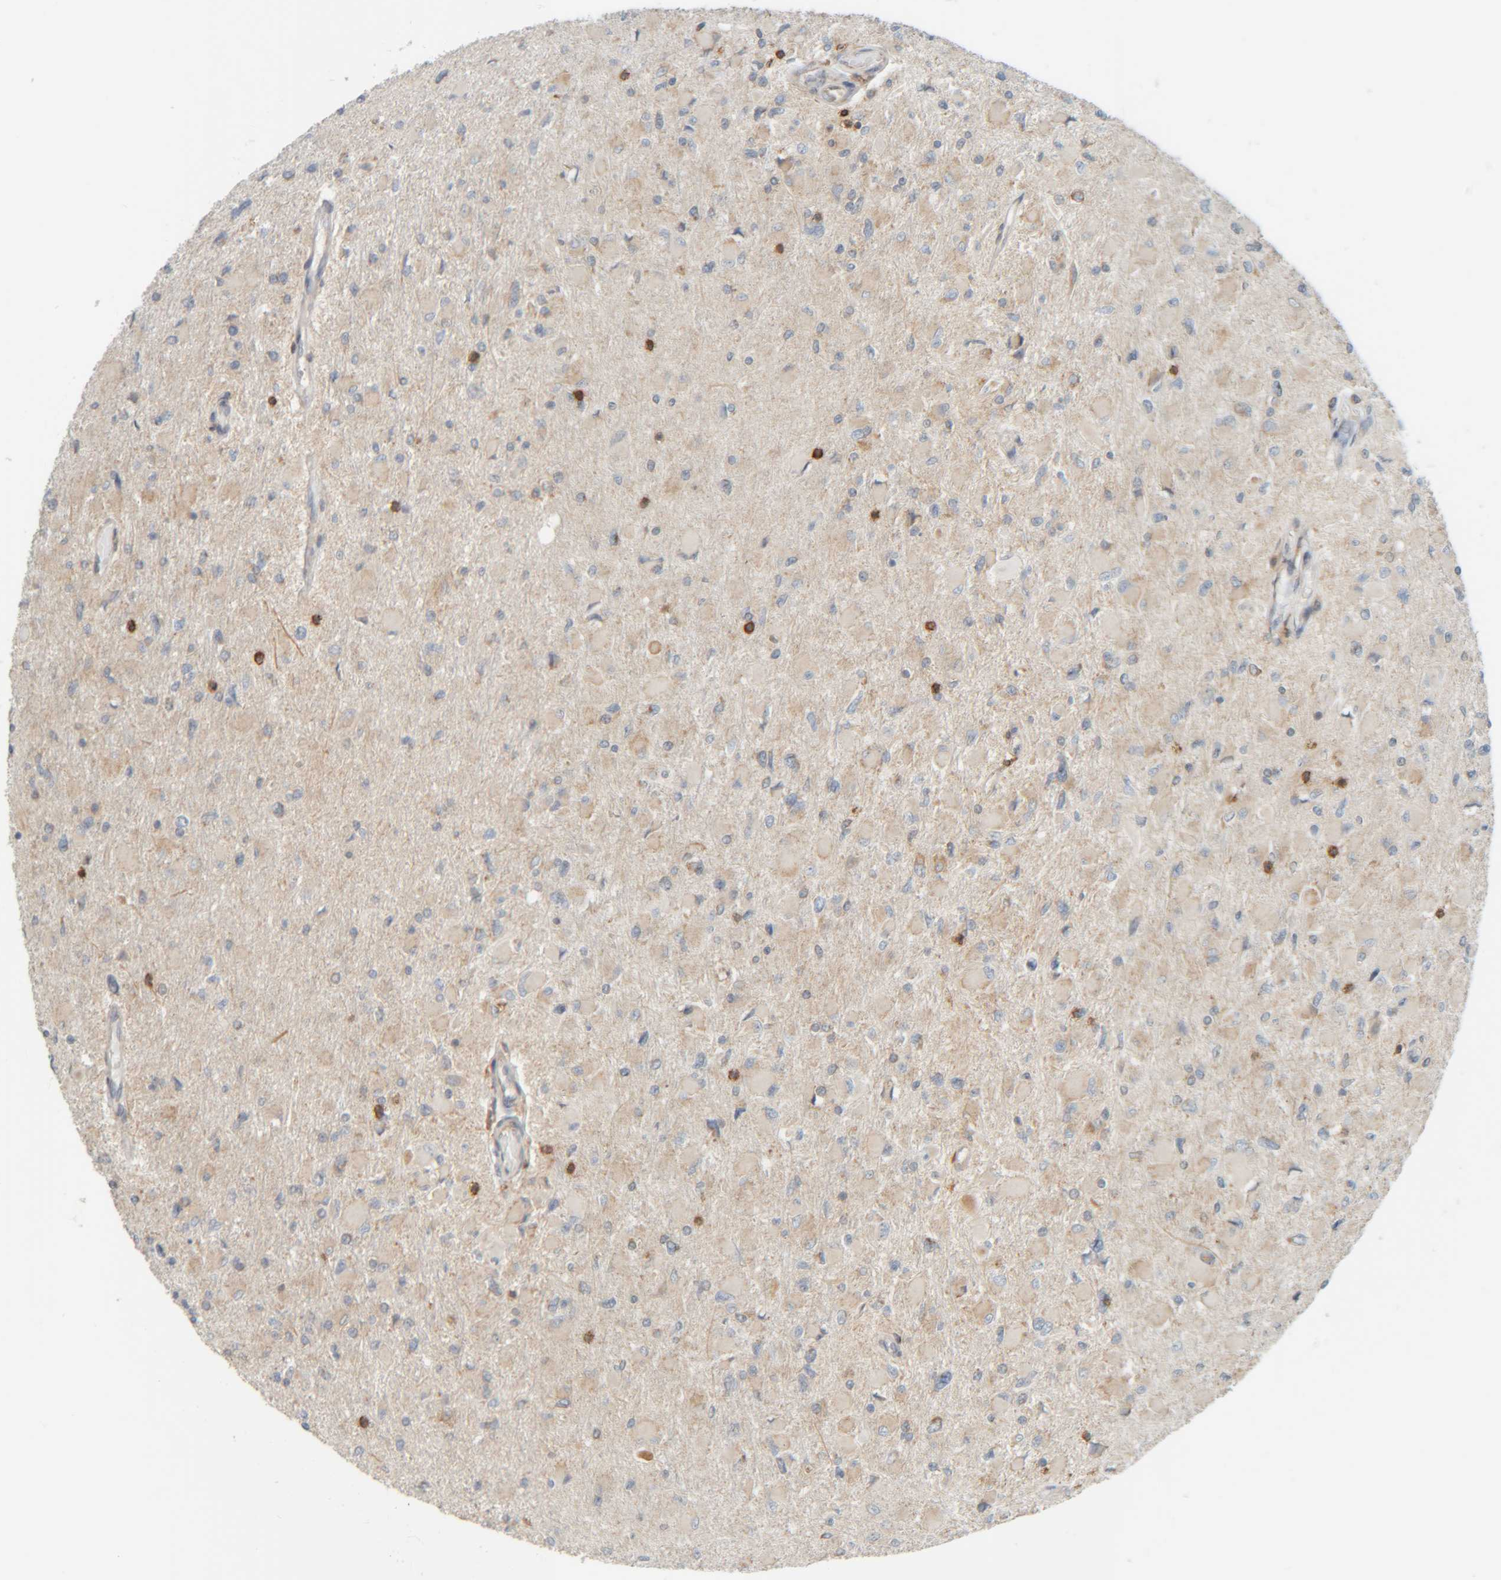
{"staining": {"intensity": "weak", "quantity": "25%-75%", "location": "cytoplasmic/membranous"}, "tissue": "glioma", "cell_type": "Tumor cells", "image_type": "cancer", "snomed": [{"axis": "morphology", "description": "Glioma, malignant, High grade"}, {"axis": "topography", "description": "Cerebral cortex"}], "caption": "Immunohistochemical staining of glioma demonstrates low levels of weak cytoplasmic/membranous protein expression in about 25%-75% of tumor cells.", "gene": "CCDC57", "patient": {"sex": "female", "age": 36}}